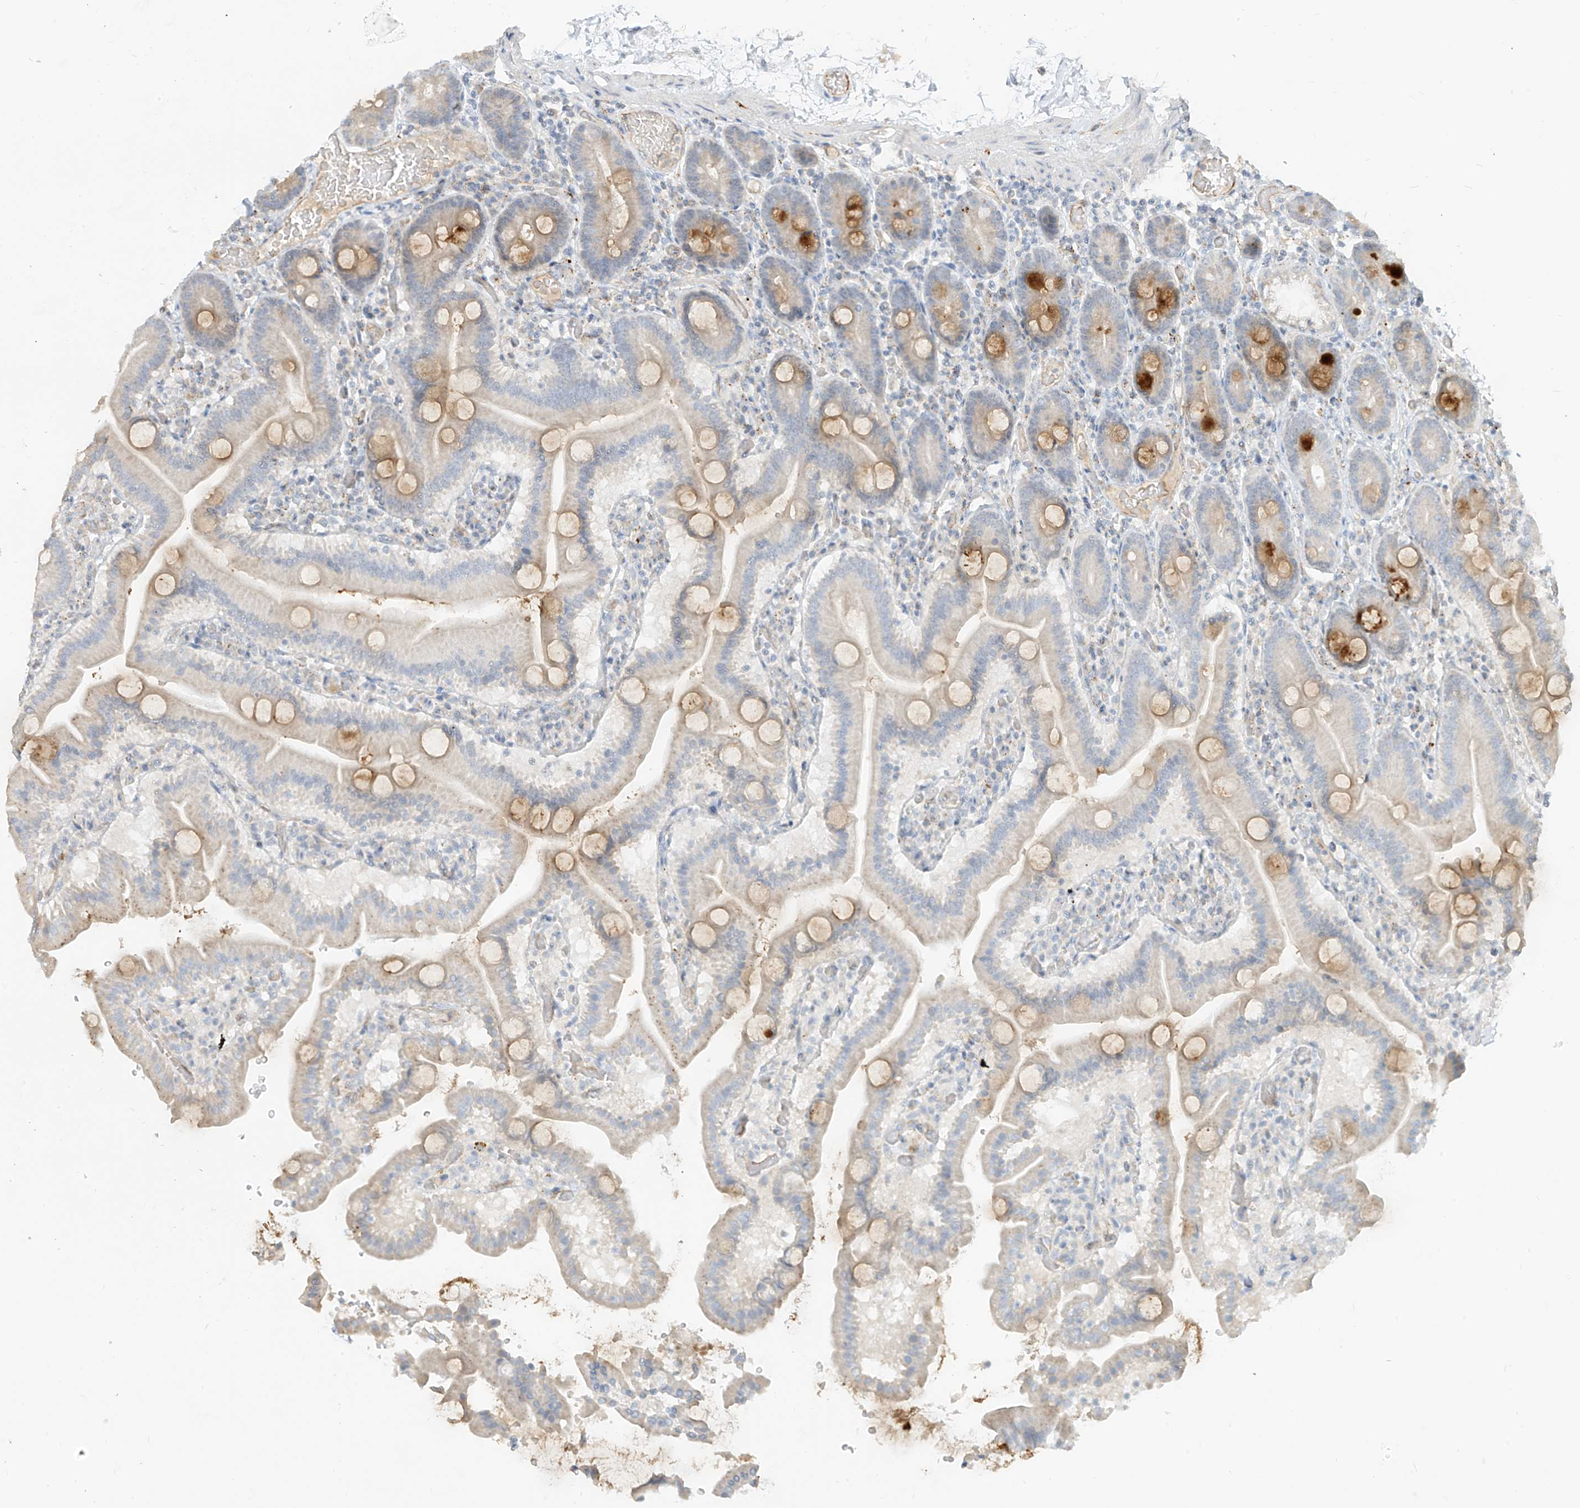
{"staining": {"intensity": "moderate", "quantity": "25%-75%", "location": "cytoplasmic/membranous"}, "tissue": "duodenum", "cell_type": "Glandular cells", "image_type": "normal", "snomed": [{"axis": "morphology", "description": "Normal tissue, NOS"}, {"axis": "topography", "description": "Duodenum"}], "caption": "High-power microscopy captured an immunohistochemistry (IHC) micrograph of benign duodenum, revealing moderate cytoplasmic/membranous staining in approximately 25%-75% of glandular cells. (IHC, brightfield microscopy, high magnification).", "gene": "C2orf42", "patient": {"sex": "male", "age": 55}}